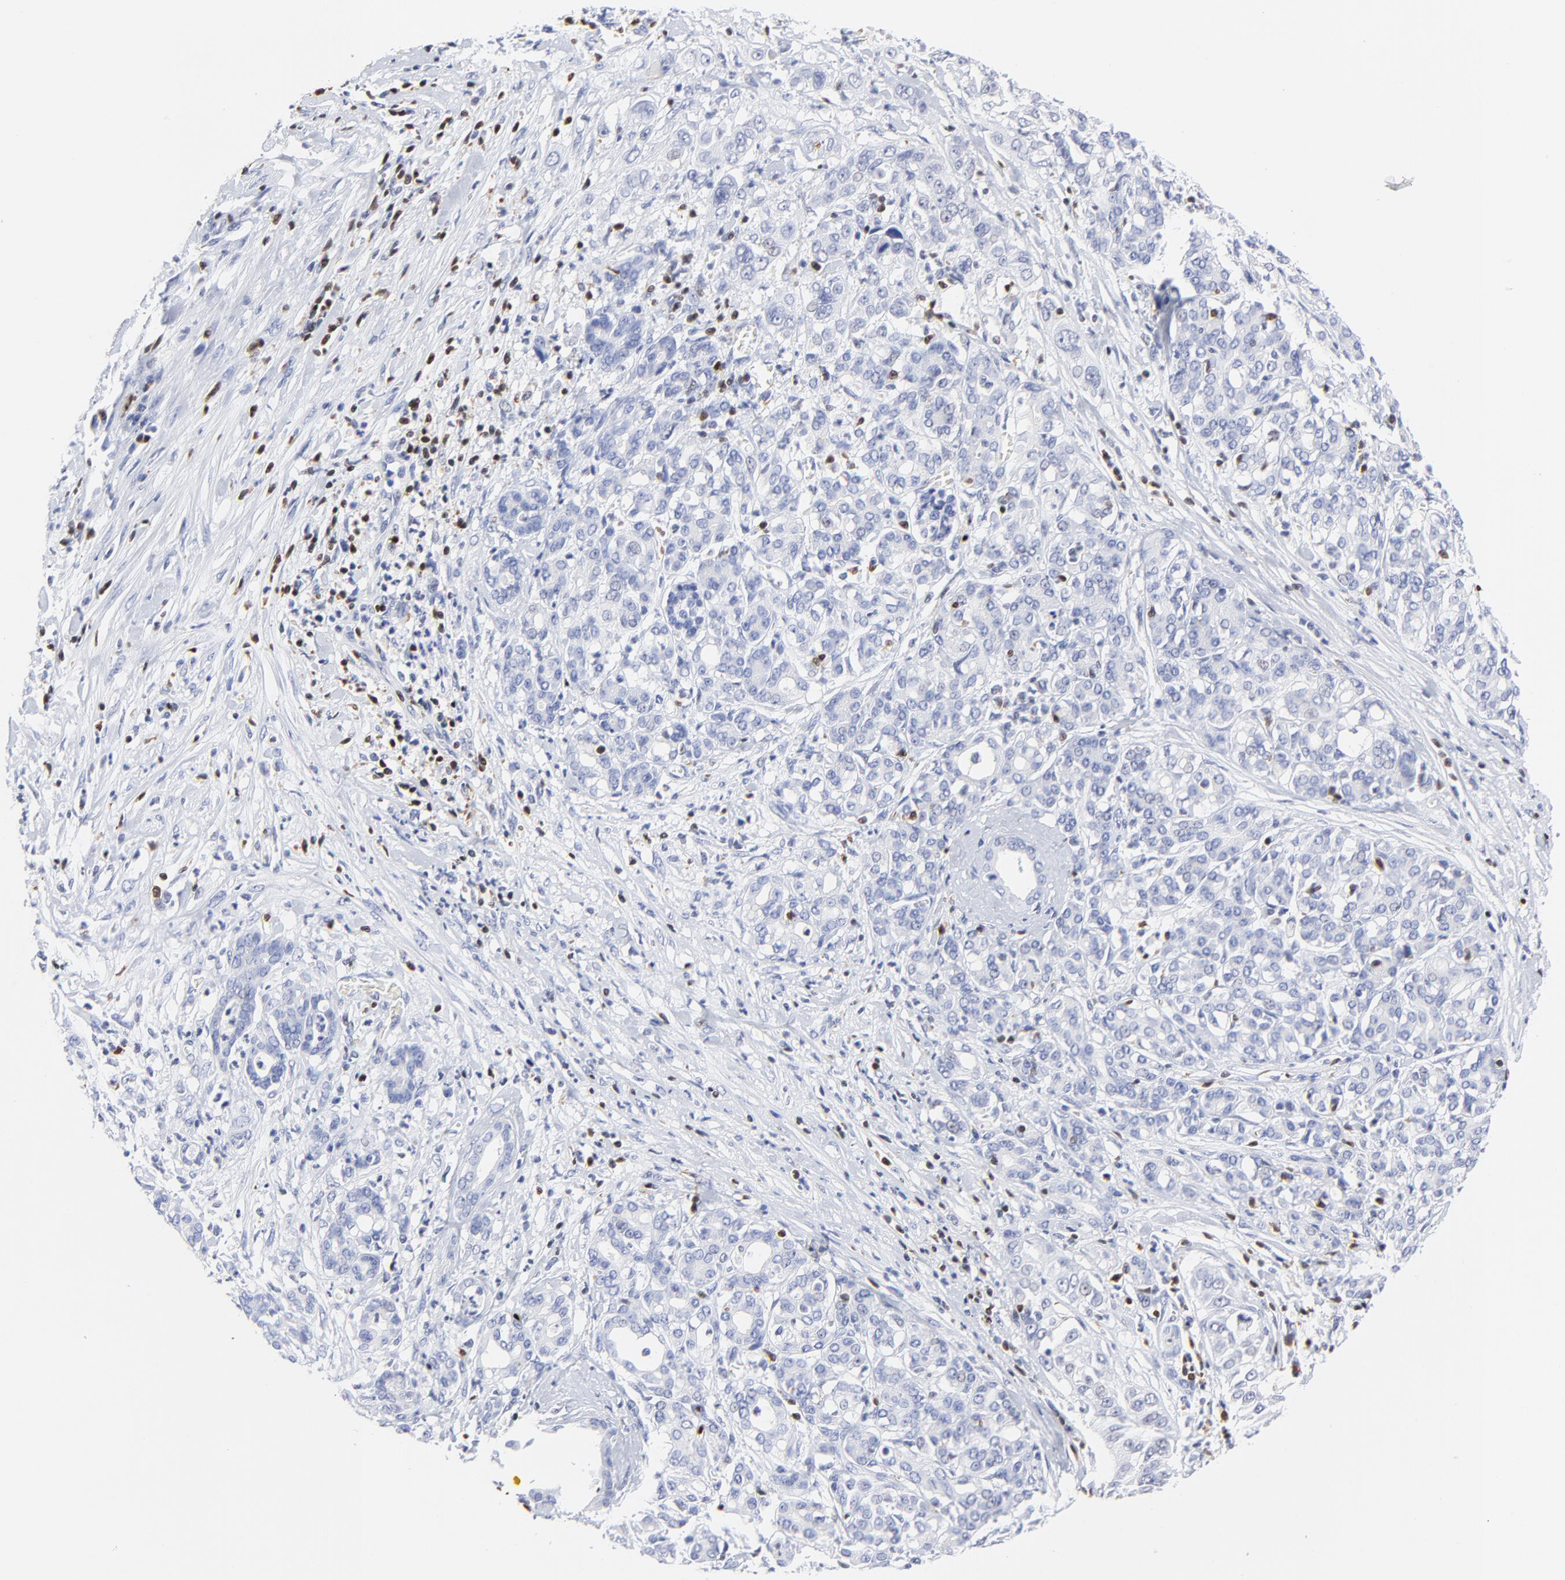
{"staining": {"intensity": "negative", "quantity": "none", "location": "none"}, "tissue": "pancreatic cancer", "cell_type": "Tumor cells", "image_type": "cancer", "snomed": [{"axis": "morphology", "description": "Adenocarcinoma, NOS"}, {"axis": "topography", "description": "Pancreas"}], "caption": "Pancreatic adenocarcinoma was stained to show a protein in brown. There is no significant expression in tumor cells.", "gene": "ZAP70", "patient": {"sex": "female", "age": 52}}